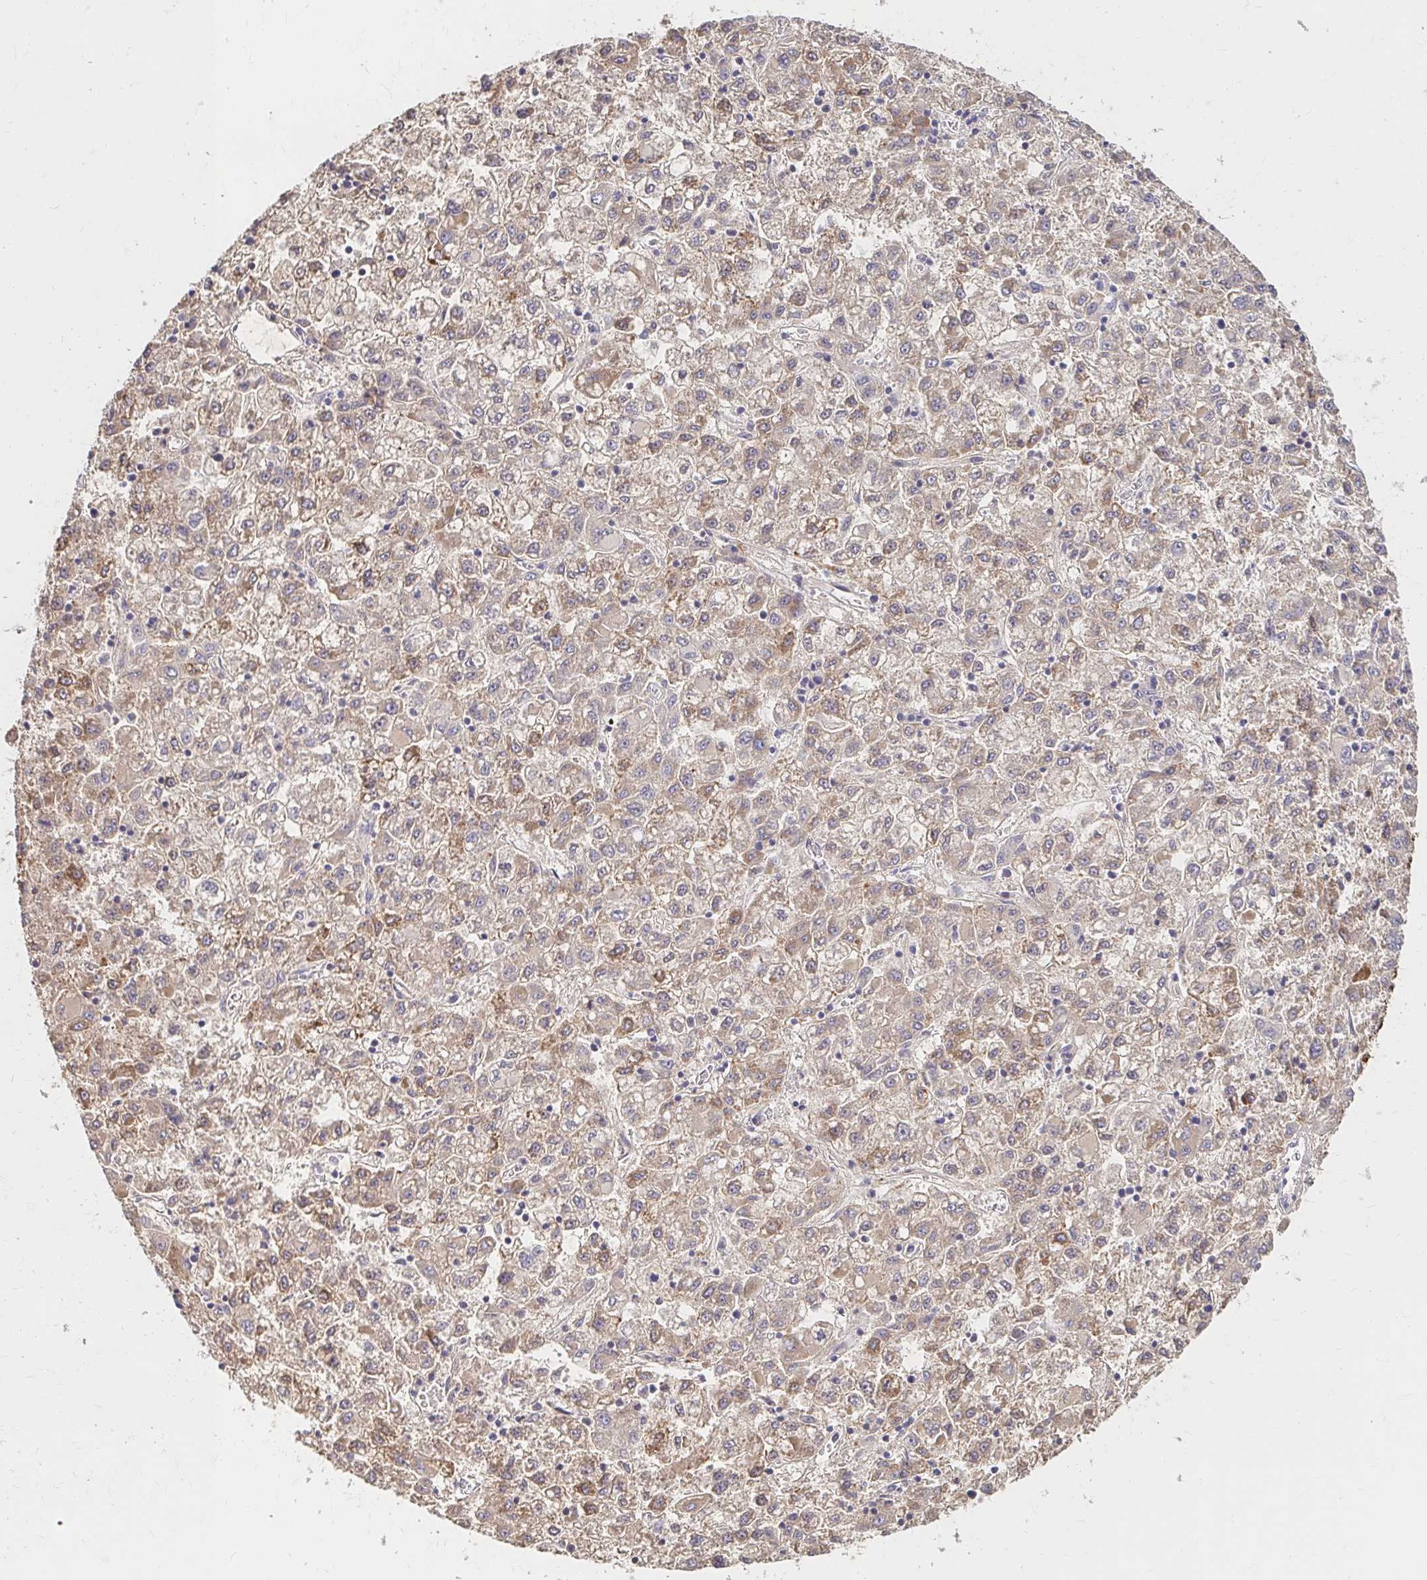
{"staining": {"intensity": "moderate", "quantity": "<25%", "location": "cytoplasmic/membranous"}, "tissue": "liver cancer", "cell_type": "Tumor cells", "image_type": "cancer", "snomed": [{"axis": "morphology", "description": "Carcinoma, Hepatocellular, NOS"}, {"axis": "topography", "description": "Liver"}], "caption": "The histopathology image demonstrates a brown stain indicating the presence of a protein in the cytoplasmic/membranous of tumor cells in liver hepatocellular carcinoma. The staining was performed using DAB (3,3'-diaminobenzidine), with brown indicating positive protein expression. Nuclei are stained blue with hematoxylin.", "gene": "HMGCS2", "patient": {"sex": "male", "age": 40}}